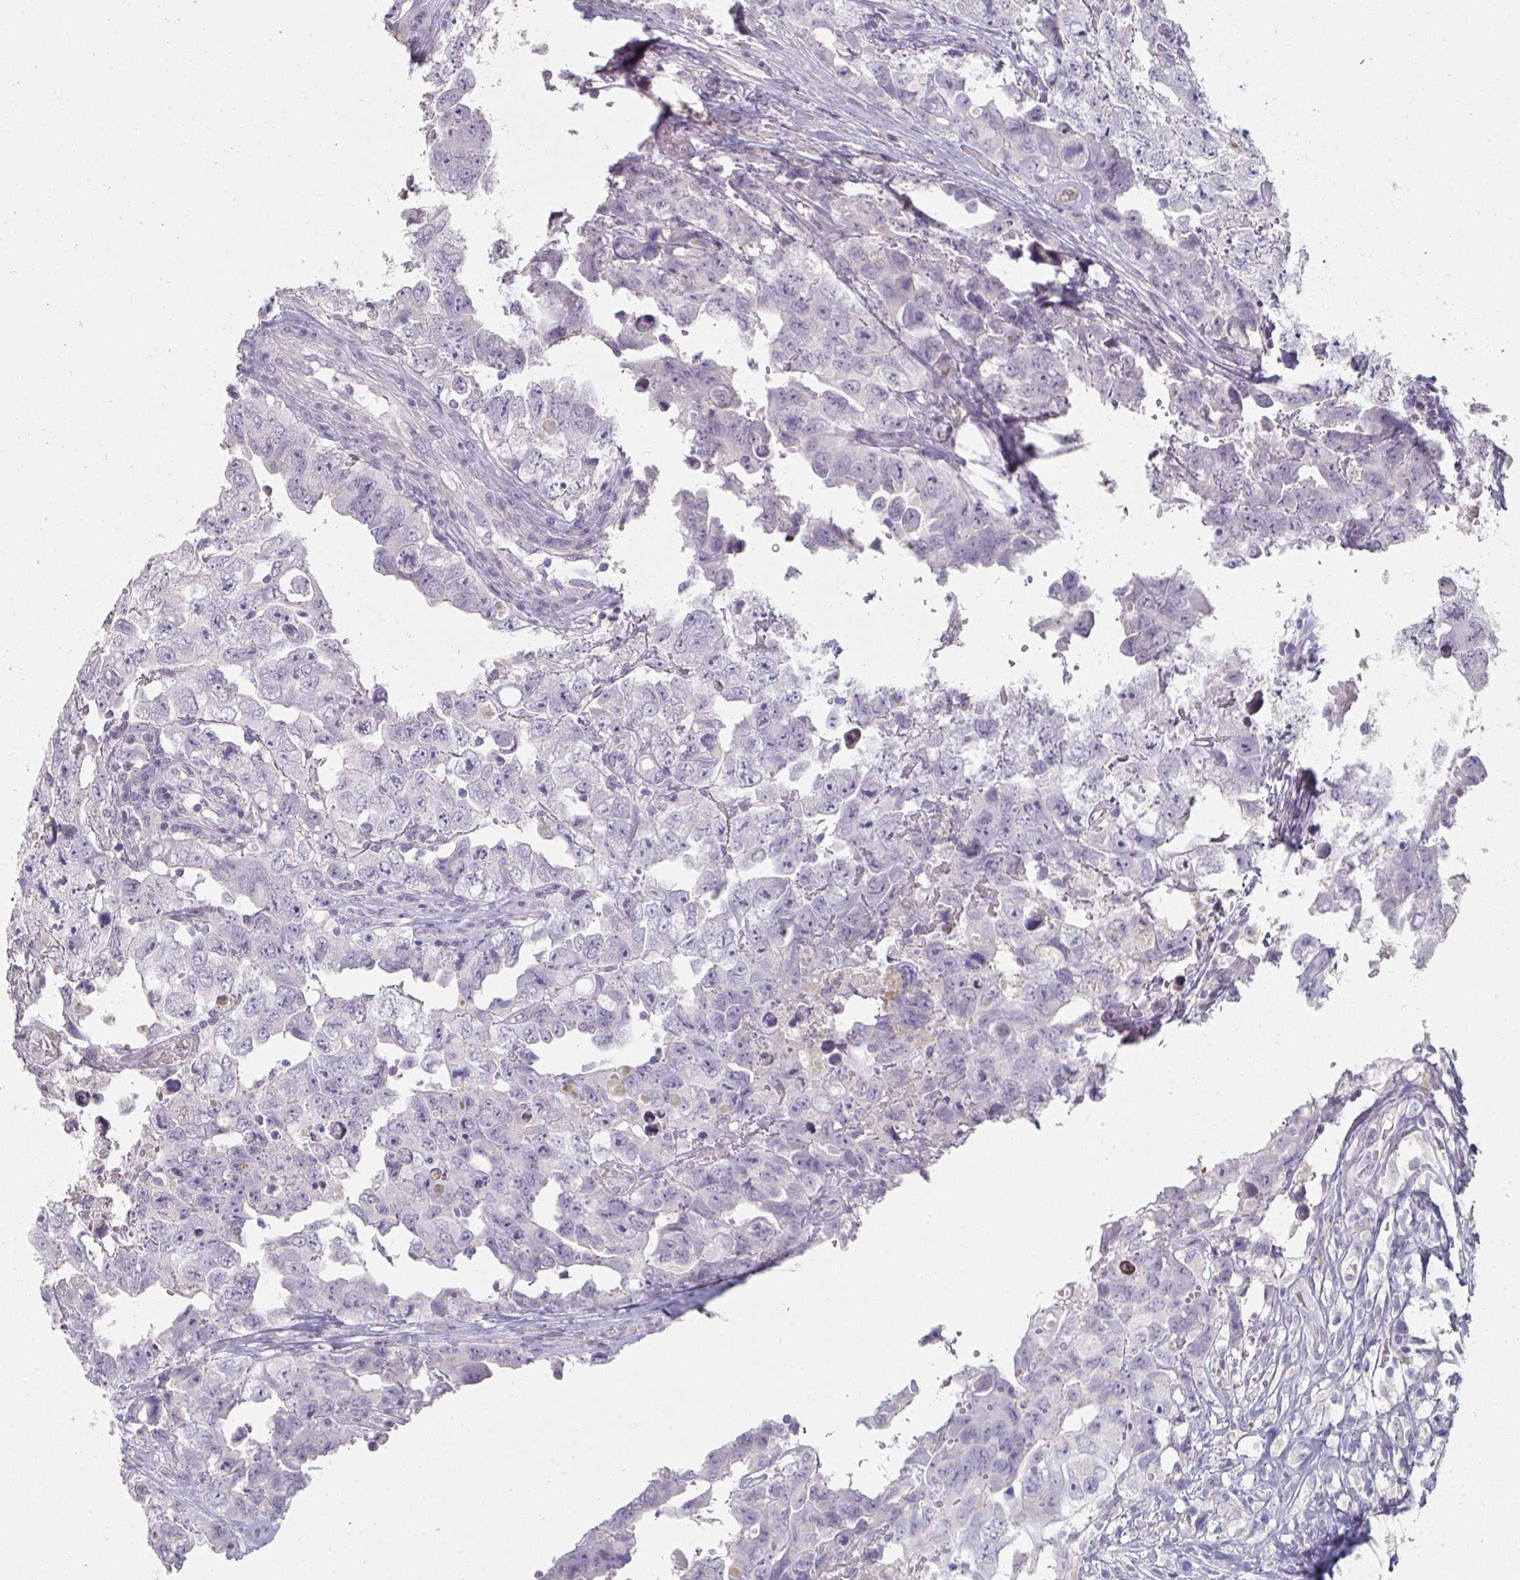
{"staining": {"intensity": "negative", "quantity": "none", "location": "none"}, "tissue": "testis cancer", "cell_type": "Tumor cells", "image_type": "cancer", "snomed": [{"axis": "morphology", "description": "Carcinoma, Embryonal, NOS"}, {"axis": "topography", "description": "Testis"}], "caption": "This is an immunohistochemistry image of testis embryonal carcinoma. There is no positivity in tumor cells.", "gene": "A1CF", "patient": {"sex": "male", "age": 22}}